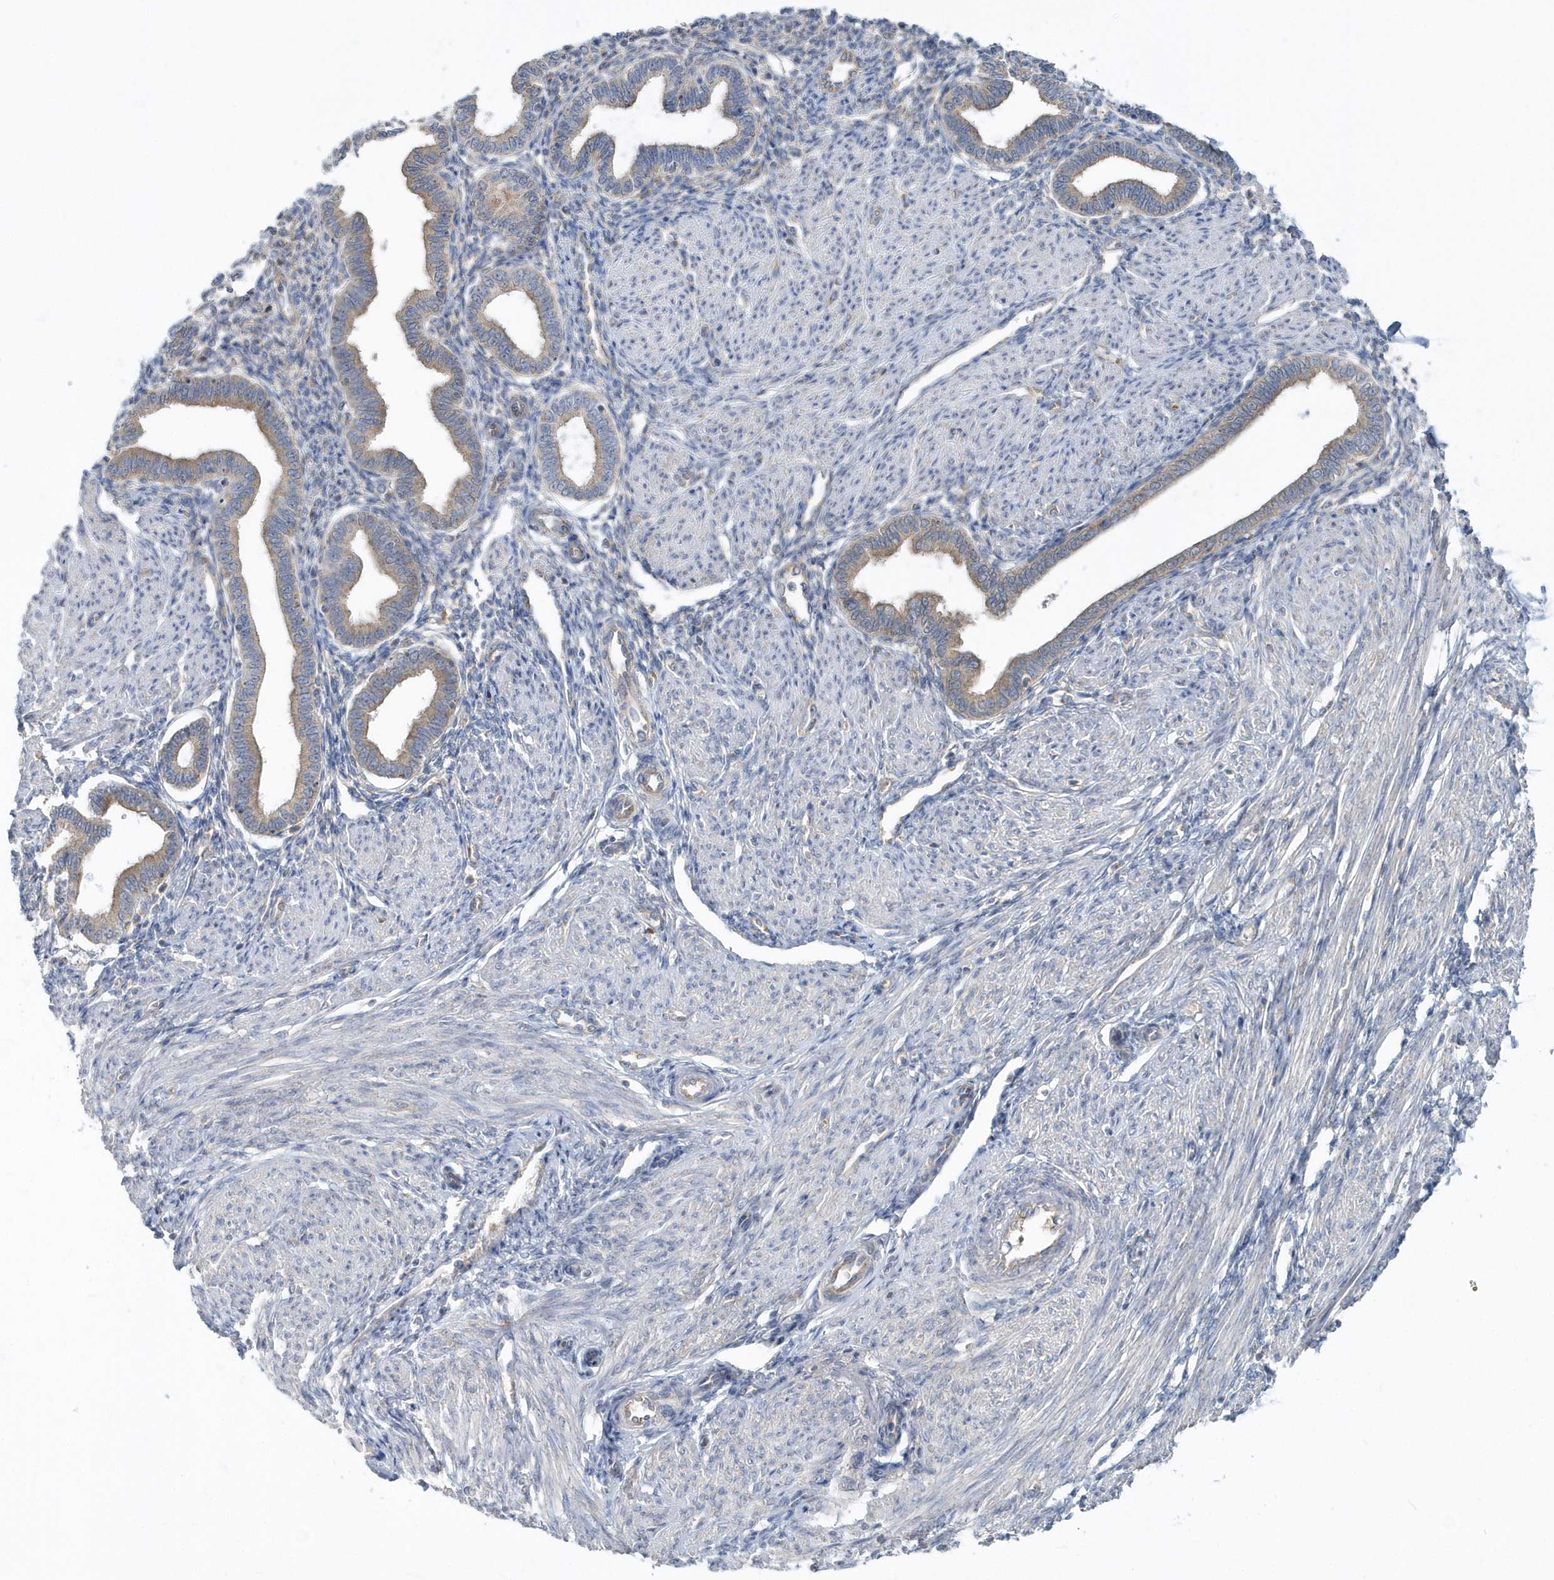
{"staining": {"intensity": "negative", "quantity": "none", "location": "none"}, "tissue": "endometrium", "cell_type": "Cells in endometrial stroma", "image_type": "normal", "snomed": [{"axis": "morphology", "description": "Normal tissue, NOS"}, {"axis": "topography", "description": "Endometrium"}], "caption": "A high-resolution micrograph shows immunohistochemistry (IHC) staining of normal endometrium, which displays no significant expression in cells in endometrial stroma.", "gene": "EIF3C", "patient": {"sex": "female", "age": 53}}